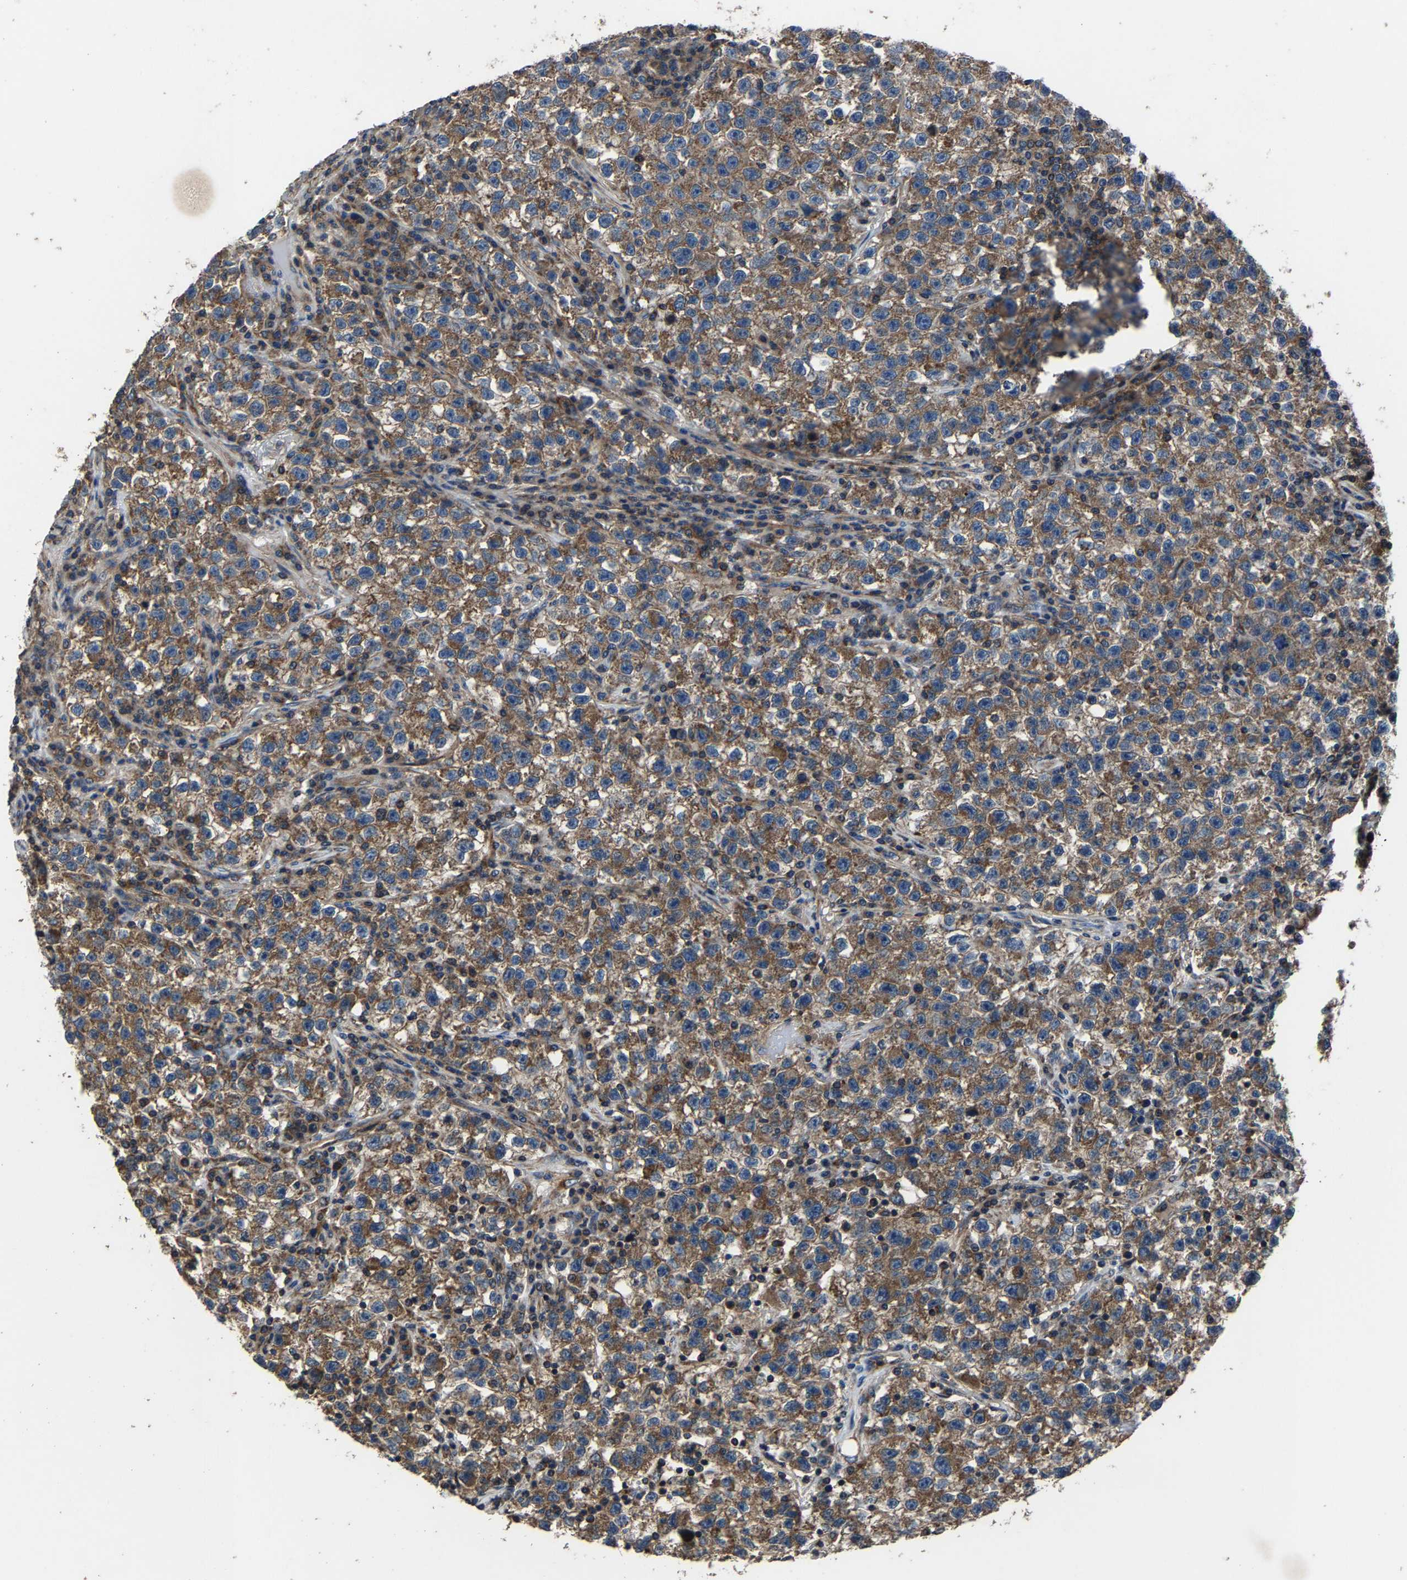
{"staining": {"intensity": "moderate", "quantity": ">75%", "location": "cytoplasmic/membranous"}, "tissue": "testis cancer", "cell_type": "Tumor cells", "image_type": "cancer", "snomed": [{"axis": "morphology", "description": "Seminoma, NOS"}, {"axis": "topography", "description": "Testis"}], "caption": "A high-resolution micrograph shows immunohistochemistry (IHC) staining of testis cancer, which exhibits moderate cytoplasmic/membranous positivity in about >75% of tumor cells.", "gene": "KIAA1958", "patient": {"sex": "male", "age": 22}}